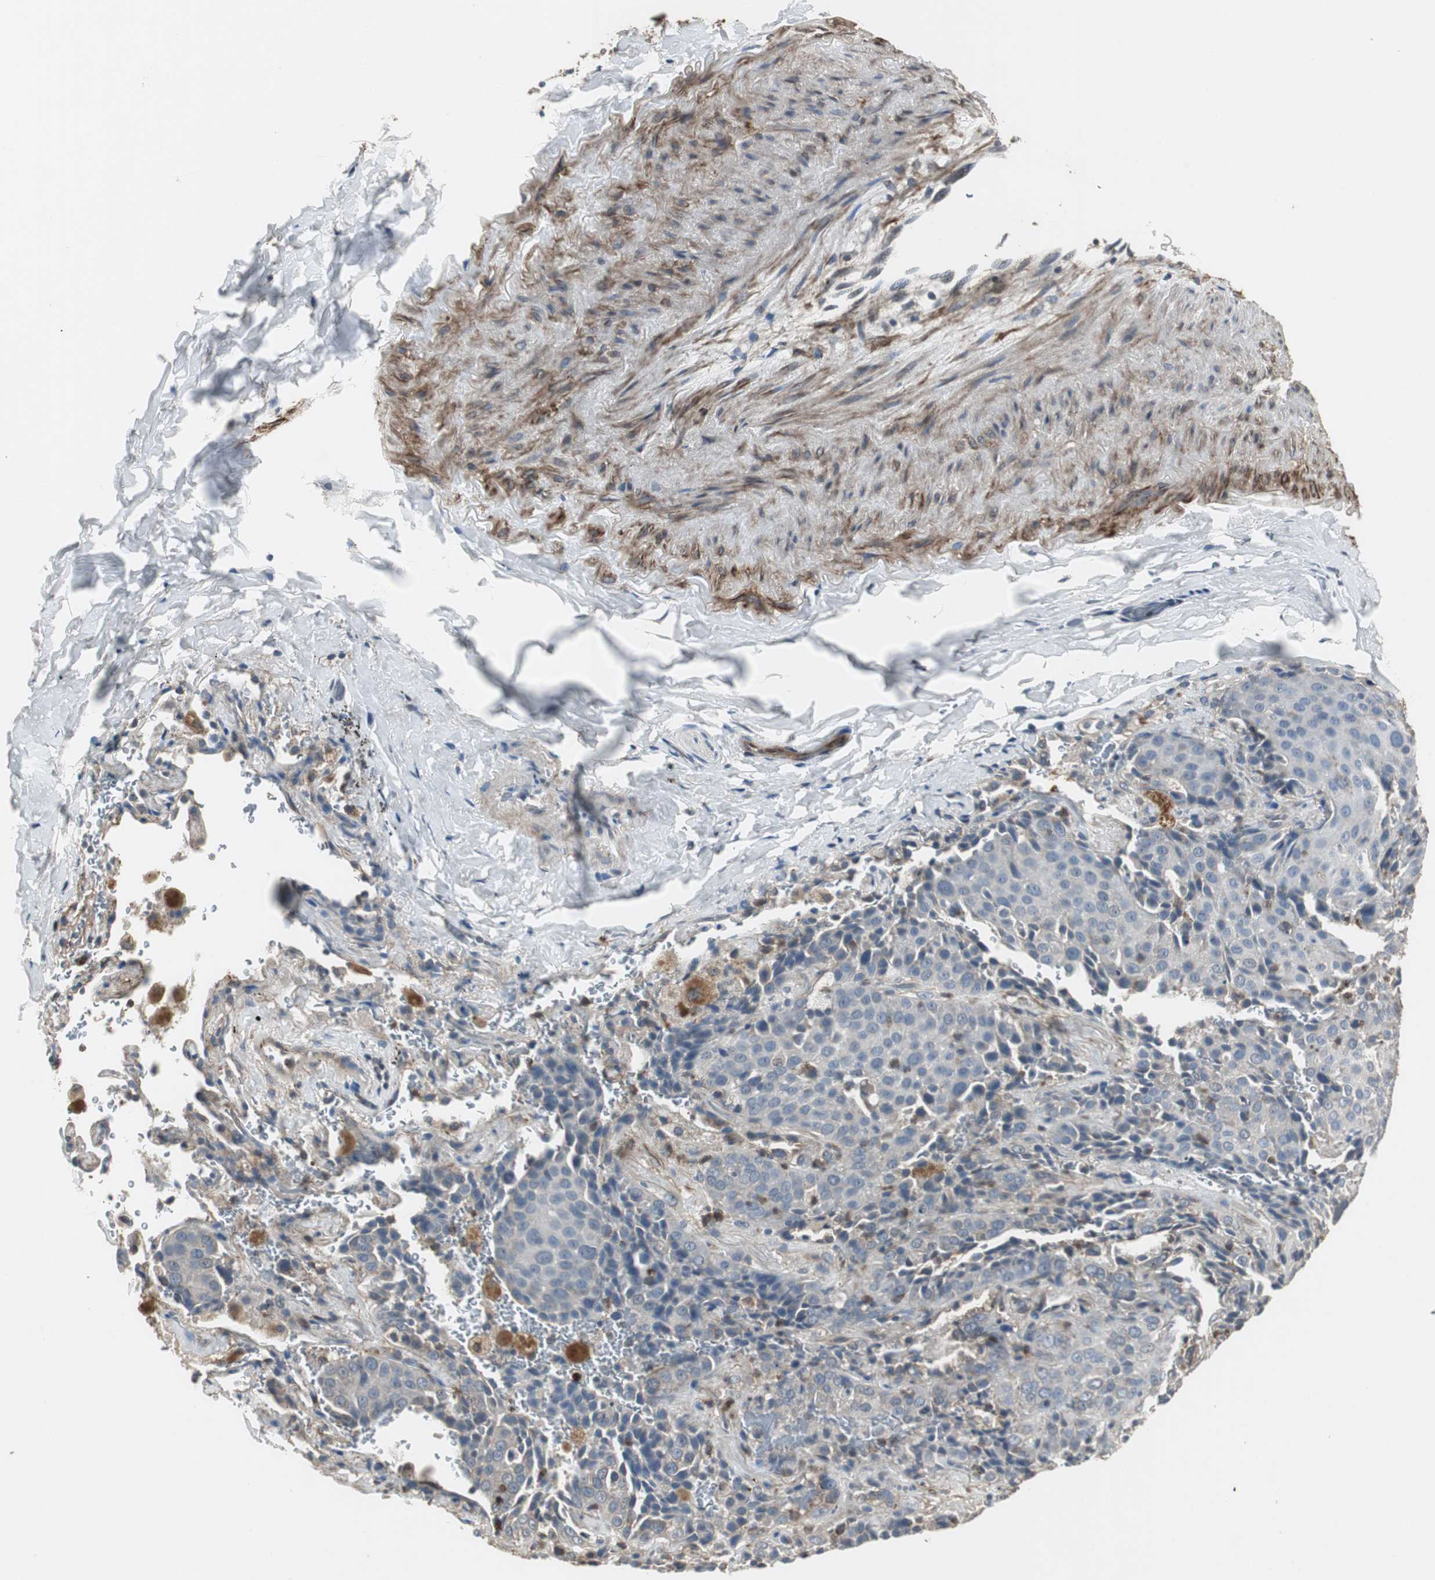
{"staining": {"intensity": "weak", "quantity": "25%-75%", "location": "cytoplasmic/membranous"}, "tissue": "lung cancer", "cell_type": "Tumor cells", "image_type": "cancer", "snomed": [{"axis": "morphology", "description": "Squamous cell carcinoma, NOS"}, {"axis": "topography", "description": "Lung"}], "caption": "This micrograph reveals immunohistochemistry staining of lung cancer, with low weak cytoplasmic/membranous positivity in about 25%-75% of tumor cells.", "gene": "JTB", "patient": {"sex": "male", "age": 54}}